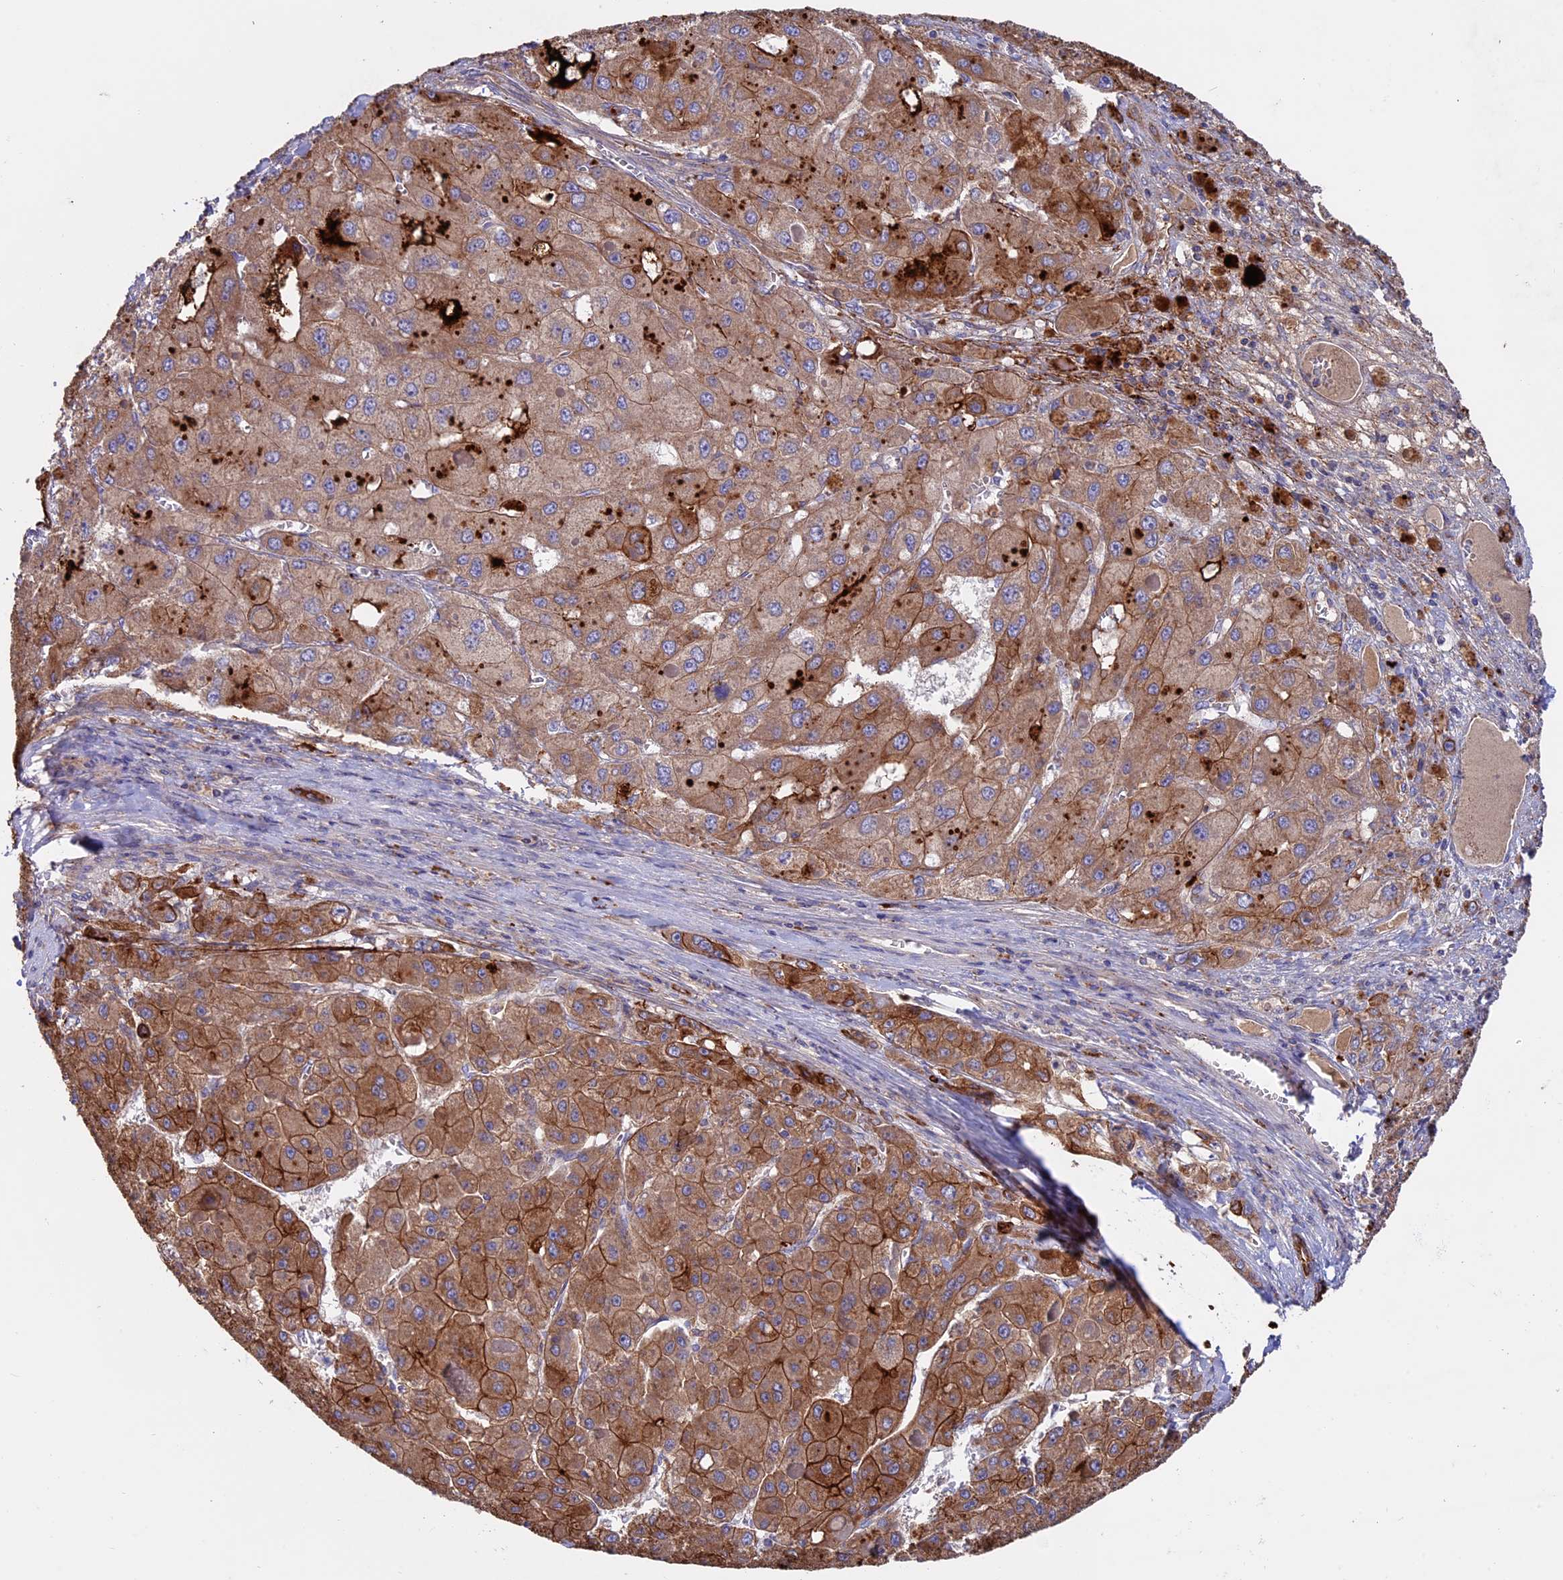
{"staining": {"intensity": "moderate", "quantity": ">75%", "location": "cytoplasmic/membranous"}, "tissue": "liver cancer", "cell_type": "Tumor cells", "image_type": "cancer", "snomed": [{"axis": "morphology", "description": "Carcinoma, Hepatocellular, NOS"}, {"axis": "topography", "description": "Liver"}], "caption": "The image demonstrates immunohistochemical staining of liver cancer (hepatocellular carcinoma). There is moderate cytoplasmic/membranous positivity is seen in approximately >75% of tumor cells.", "gene": "PTPN9", "patient": {"sex": "female", "age": 73}}